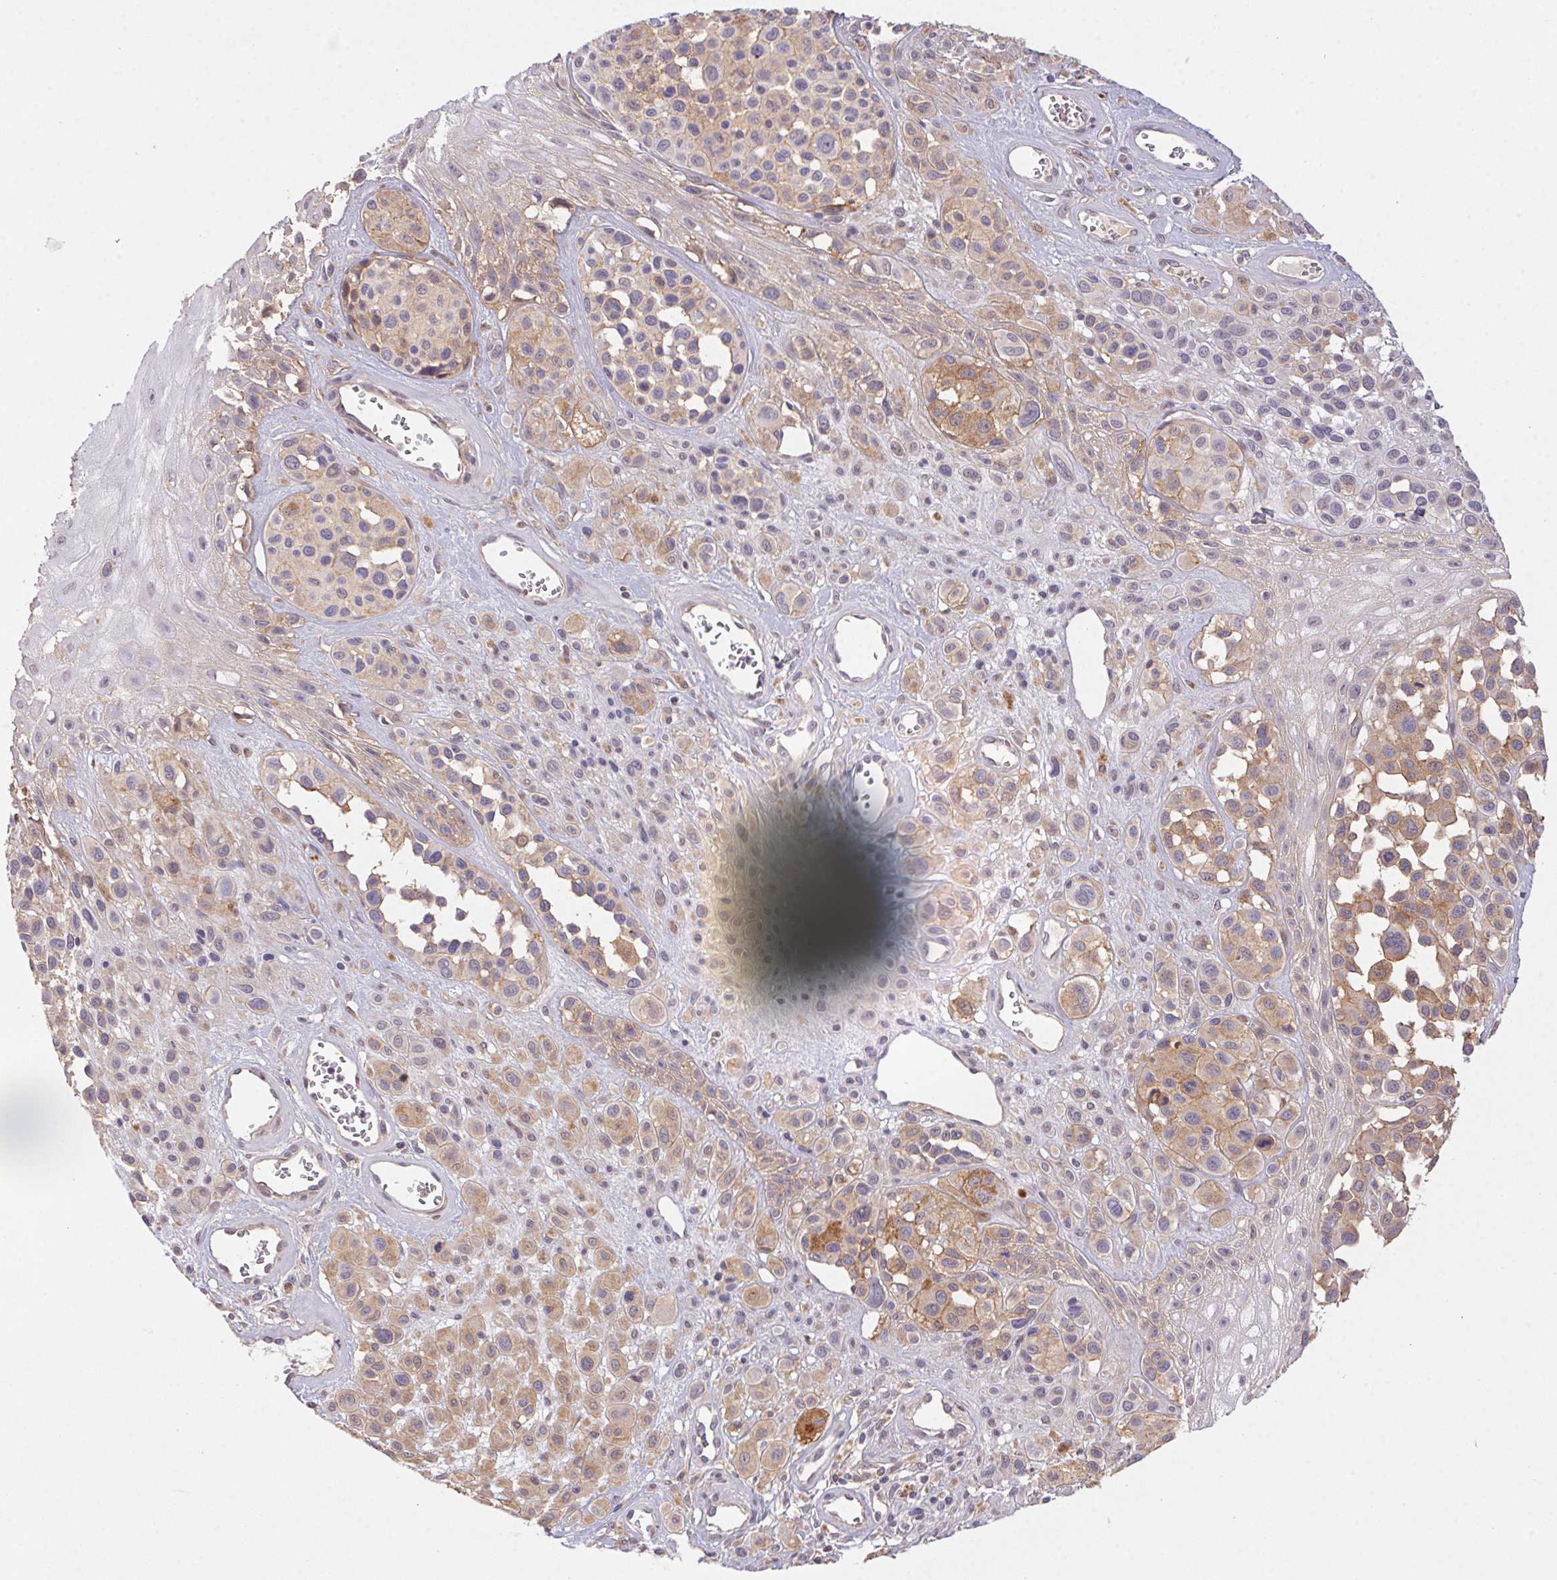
{"staining": {"intensity": "weak", "quantity": ">75%", "location": "cytoplasmic/membranous"}, "tissue": "melanoma", "cell_type": "Tumor cells", "image_type": "cancer", "snomed": [{"axis": "morphology", "description": "Malignant melanoma, NOS"}, {"axis": "topography", "description": "Skin"}], "caption": "Melanoma was stained to show a protein in brown. There is low levels of weak cytoplasmic/membranous positivity in about >75% of tumor cells. The staining was performed using DAB, with brown indicating positive protein expression. Nuclei are stained blue with hematoxylin.", "gene": "SLC52A2", "patient": {"sex": "male", "age": 77}}